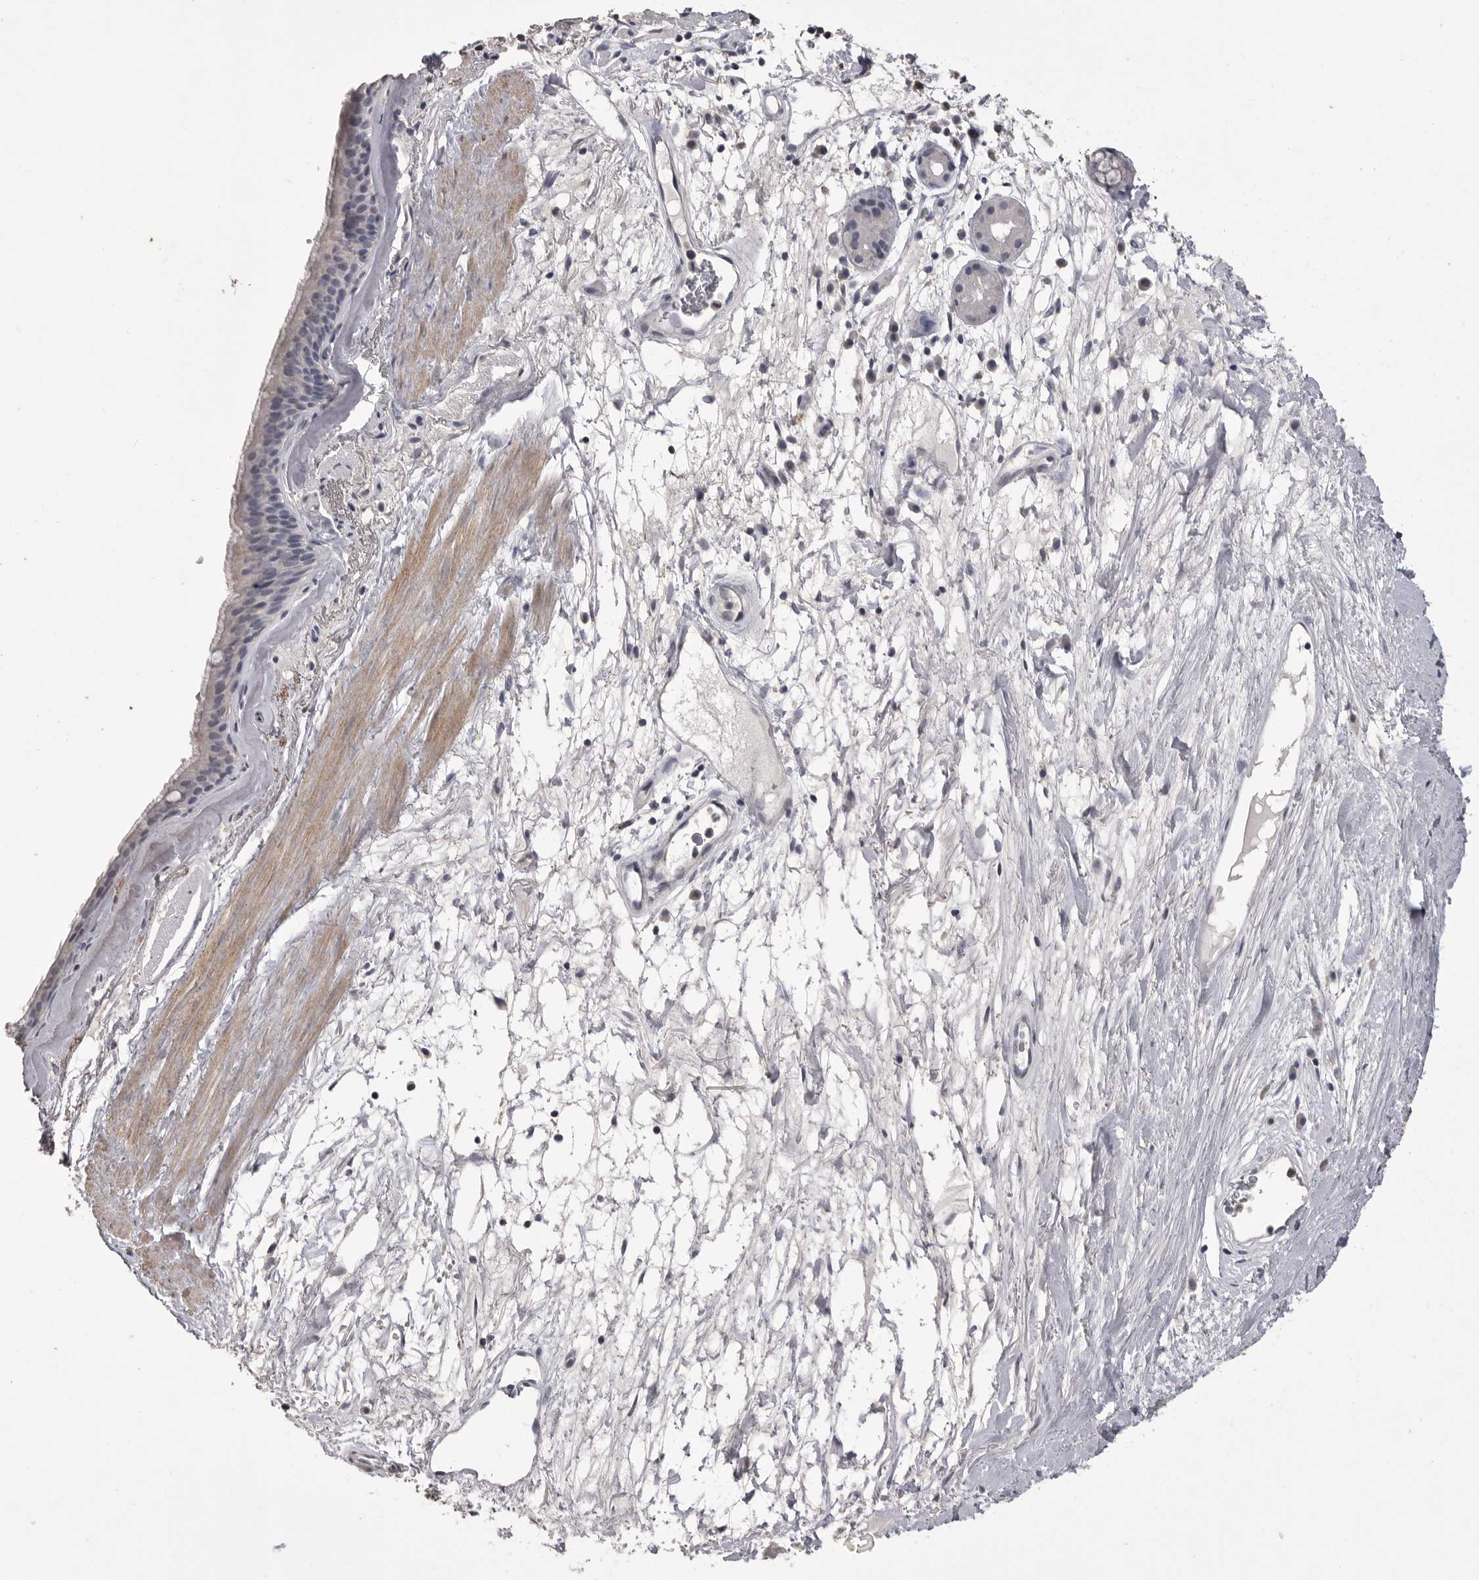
{"staining": {"intensity": "weak", "quantity": "<25%", "location": "cytoplasmic/membranous"}, "tissue": "bronchus", "cell_type": "Respiratory epithelial cells", "image_type": "normal", "snomed": [{"axis": "morphology", "description": "Normal tissue, NOS"}, {"axis": "topography", "description": "Cartilage tissue"}], "caption": "There is no significant positivity in respiratory epithelial cells of bronchus. (DAB immunohistochemistry (IHC), high magnification).", "gene": "MMP7", "patient": {"sex": "female", "age": 63}}